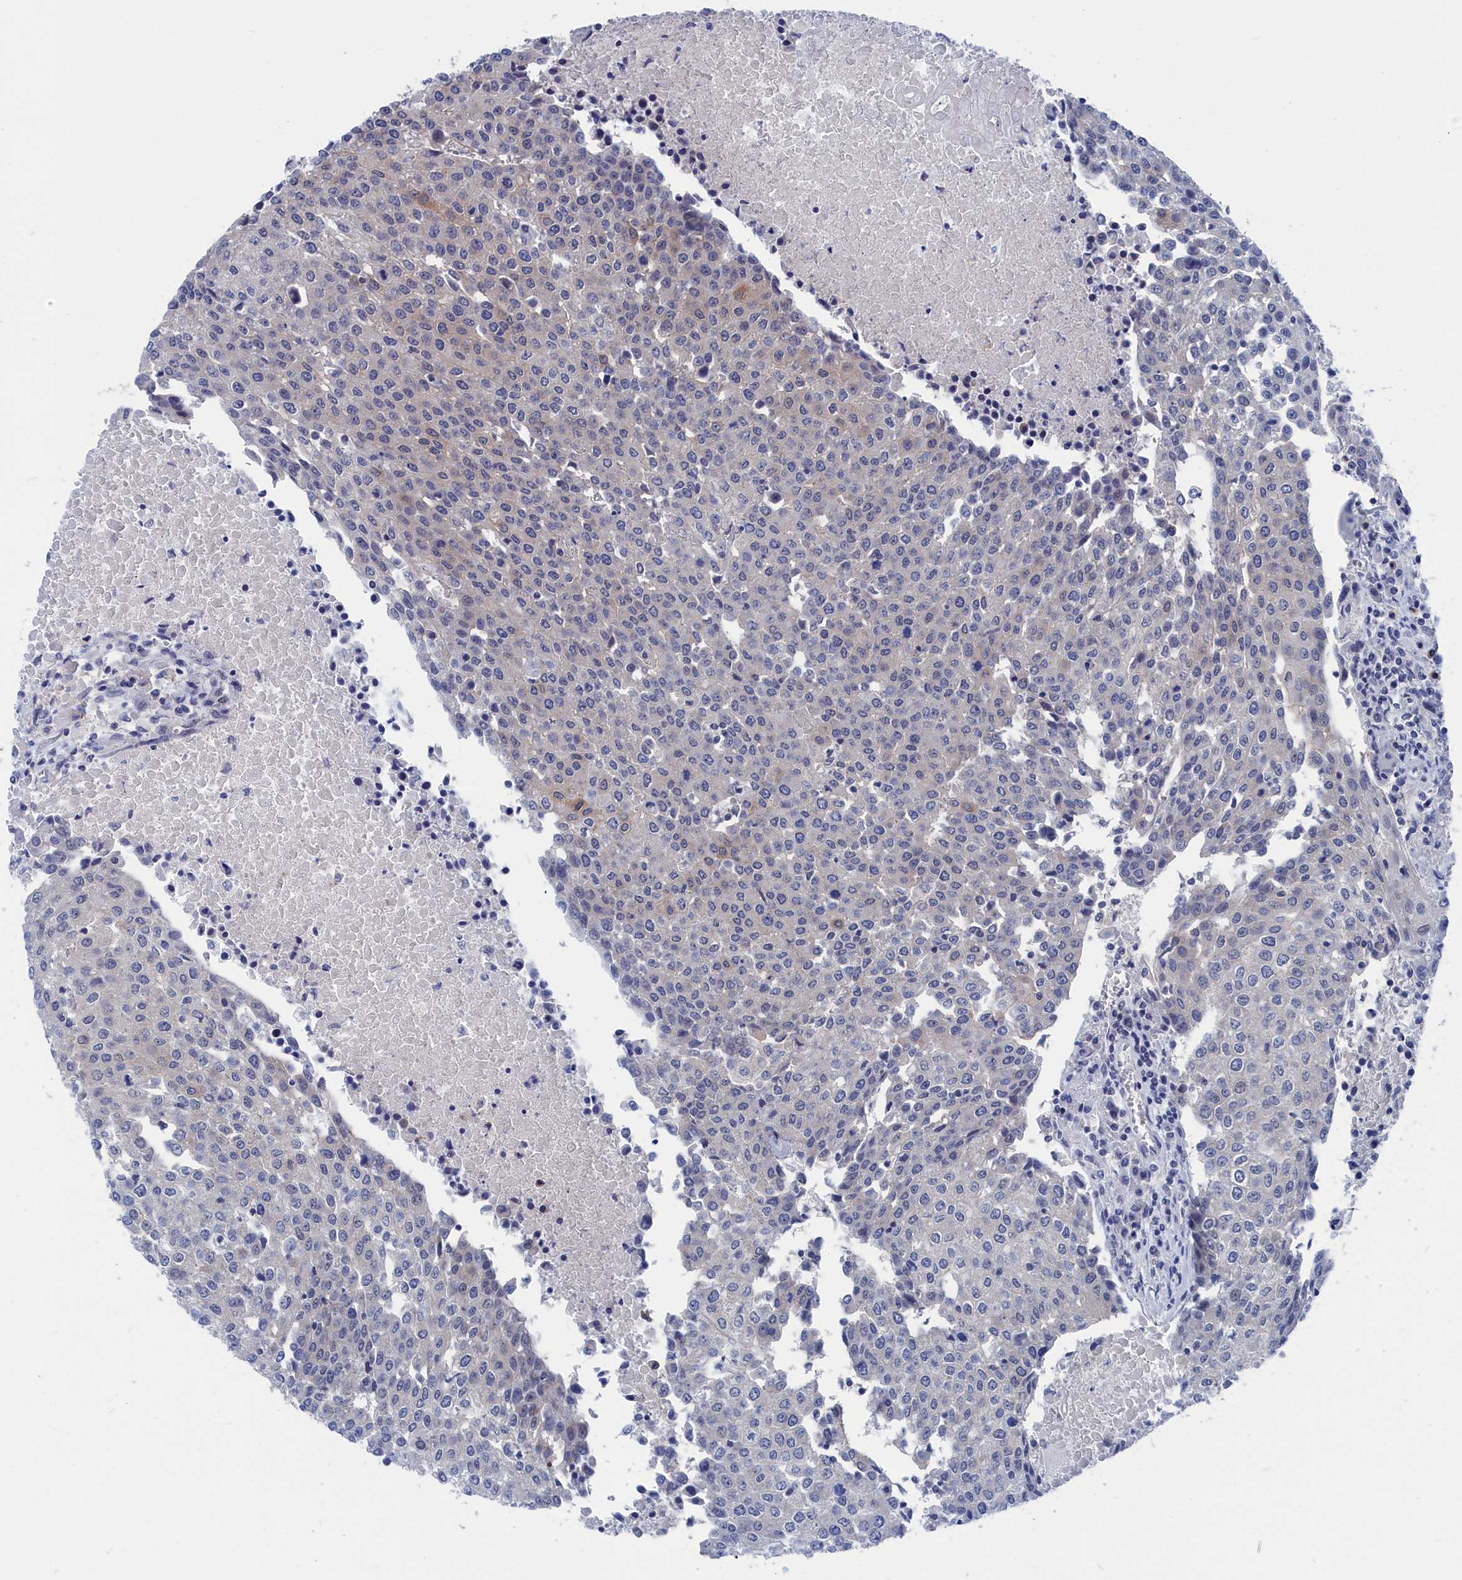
{"staining": {"intensity": "negative", "quantity": "none", "location": "none"}, "tissue": "urothelial cancer", "cell_type": "Tumor cells", "image_type": "cancer", "snomed": [{"axis": "morphology", "description": "Urothelial carcinoma, High grade"}, {"axis": "topography", "description": "Urinary bladder"}], "caption": "Immunohistochemistry (IHC) histopathology image of human urothelial cancer stained for a protein (brown), which exhibits no positivity in tumor cells.", "gene": "MARCHF3", "patient": {"sex": "female", "age": 85}}